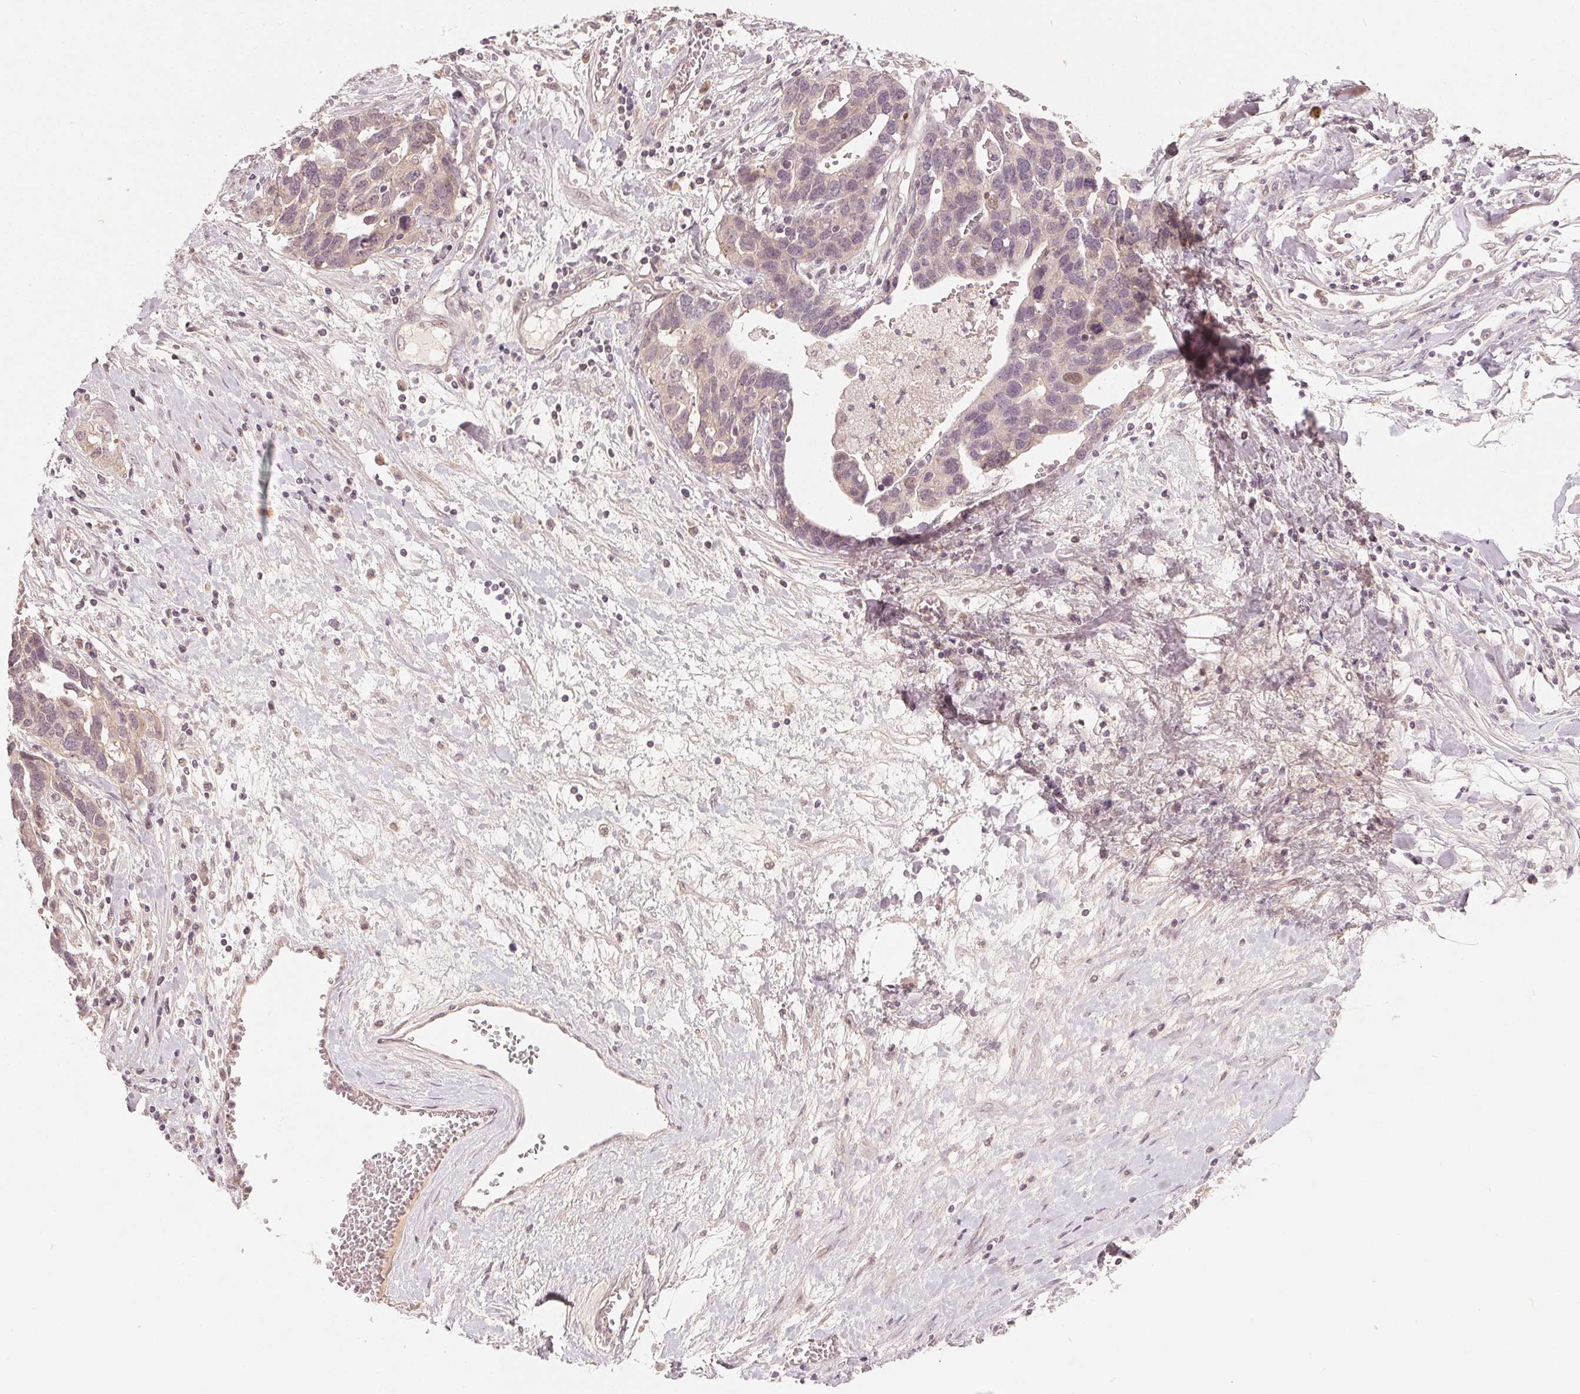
{"staining": {"intensity": "weak", "quantity": ">75%", "location": "cytoplasmic/membranous"}, "tissue": "ovarian cancer", "cell_type": "Tumor cells", "image_type": "cancer", "snomed": [{"axis": "morphology", "description": "Cystadenocarcinoma, serous, NOS"}, {"axis": "topography", "description": "Ovary"}], "caption": "Immunohistochemistry (IHC) image of neoplastic tissue: ovarian cancer stained using immunohistochemistry (IHC) exhibits low levels of weak protein expression localized specifically in the cytoplasmic/membranous of tumor cells, appearing as a cytoplasmic/membranous brown color.", "gene": "TUB", "patient": {"sex": "female", "age": 54}}